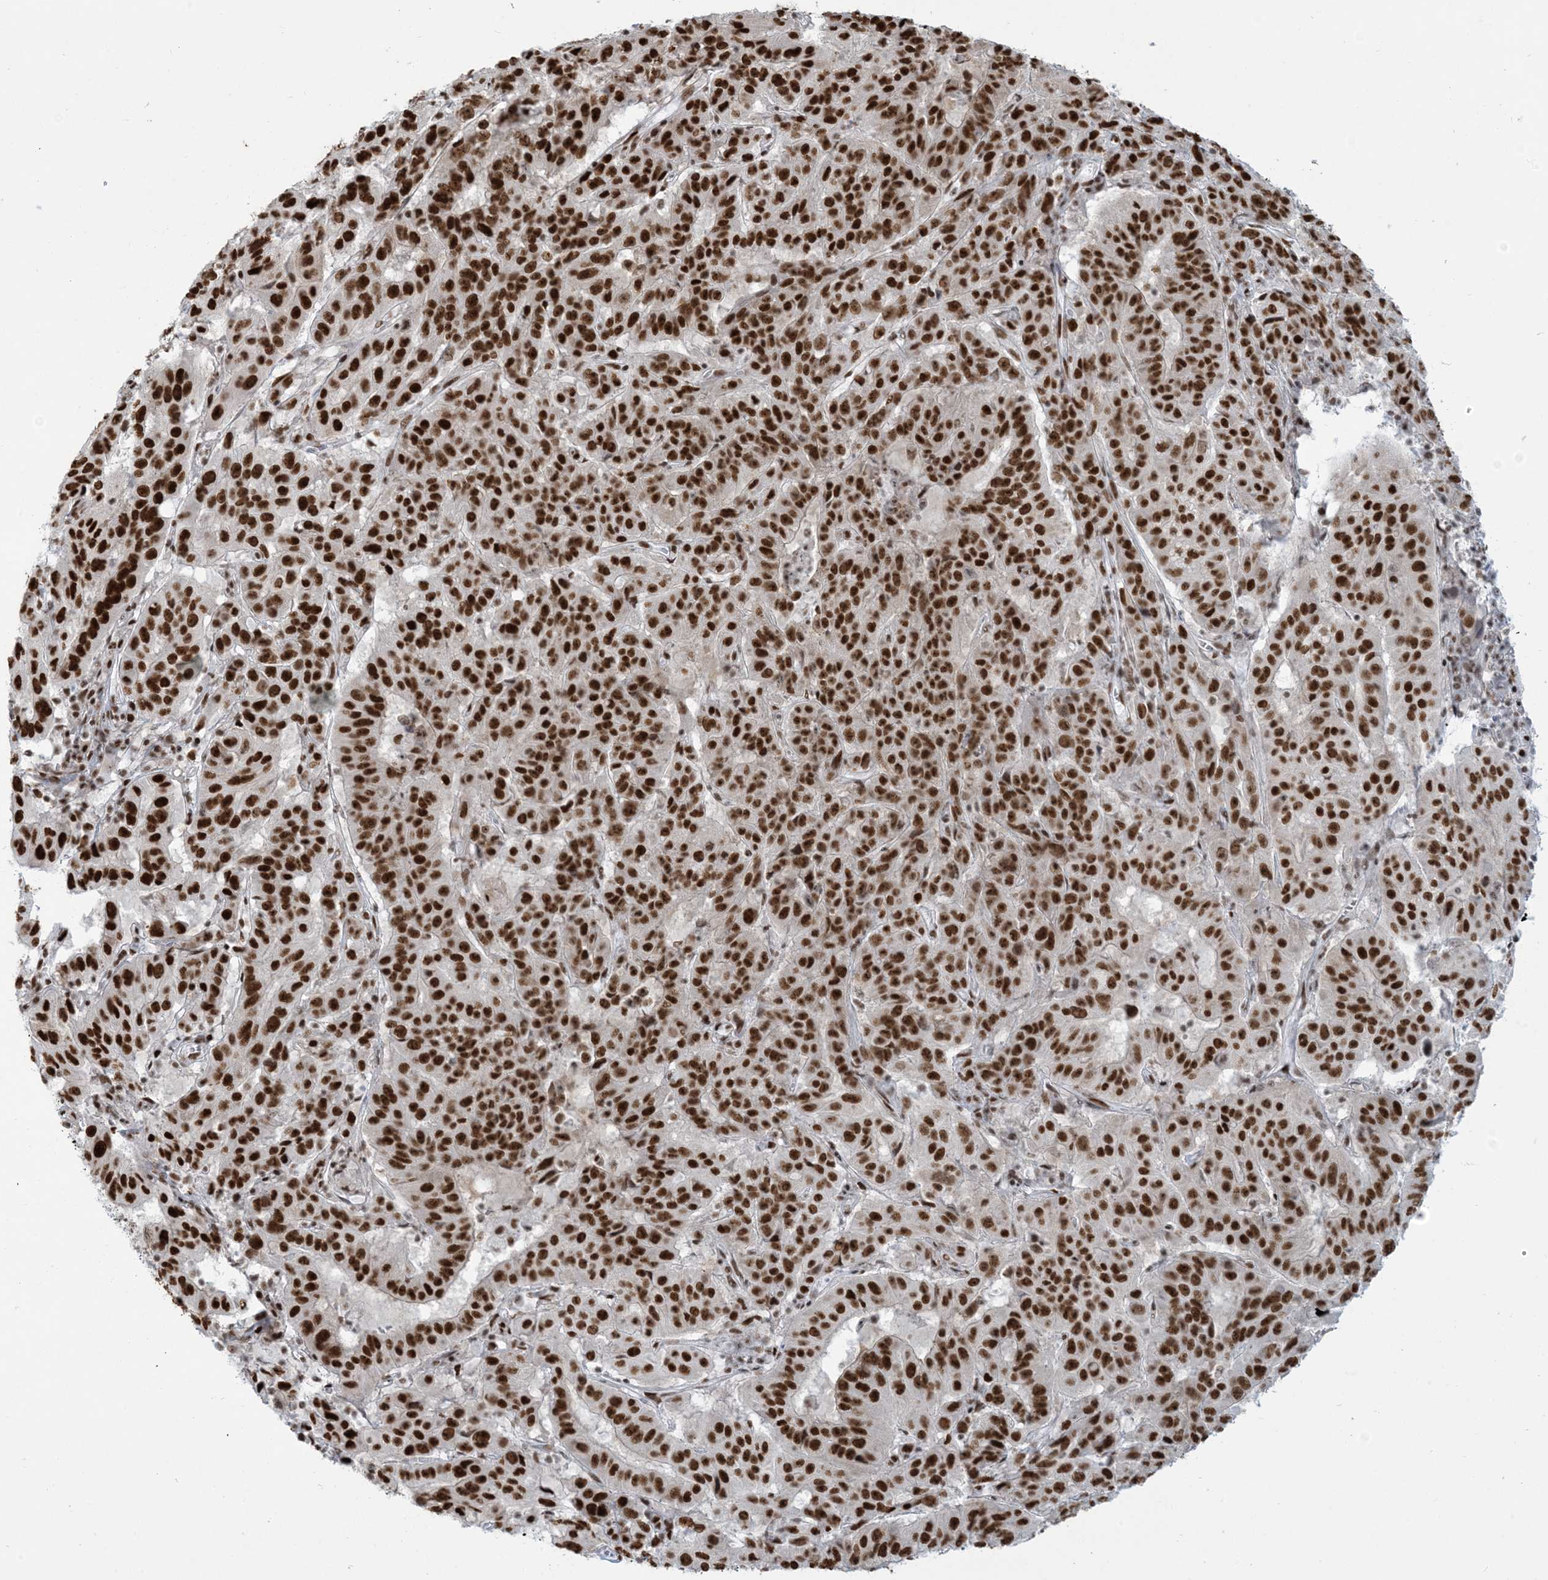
{"staining": {"intensity": "strong", "quantity": ">75%", "location": "nuclear"}, "tissue": "pancreatic cancer", "cell_type": "Tumor cells", "image_type": "cancer", "snomed": [{"axis": "morphology", "description": "Adenocarcinoma, NOS"}, {"axis": "topography", "description": "Pancreas"}], "caption": "DAB immunohistochemical staining of pancreatic adenocarcinoma reveals strong nuclear protein staining in approximately >75% of tumor cells.", "gene": "STAG1", "patient": {"sex": "male", "age": 63}}